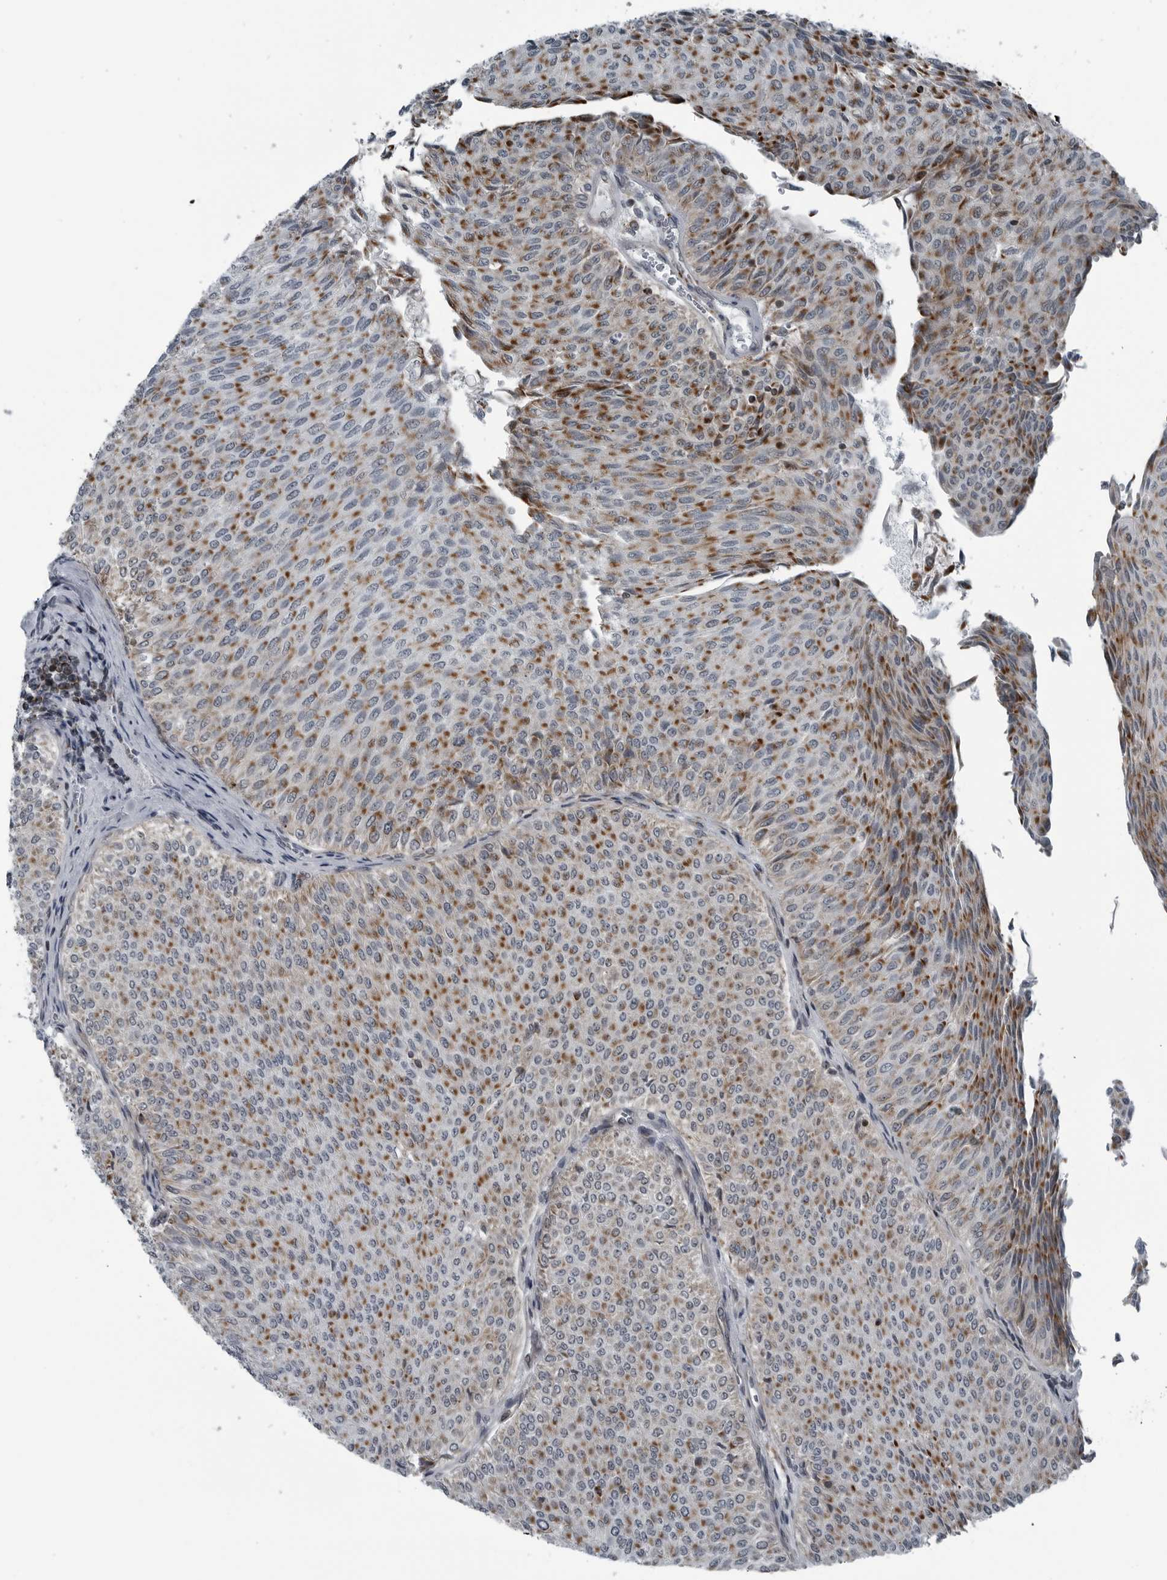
{"staining": {"intensity": "moderate", "quantity": ">75%", "location": "cytoplasmic/membranous"}, "tissue": "urothelial cancer", "cell_type": "Tumor cells", "image_type": "cancer", "snomed": [{"axis": "morphology", "description": "Urothelial carcinoma, Low grade"}, {"axis": "topography", "description": "Urinary bladder"}], "caption": "IHC of human urothelial carcinoma (low-grade) exhibits medium levels of moderate cytoplasmic/membranous staining in about >75% of tumor cells. (DAB IHC with brightfield microscopy, high magnification).", "gene": "GAK", "patient": {"sex": "male", "age": 78}}